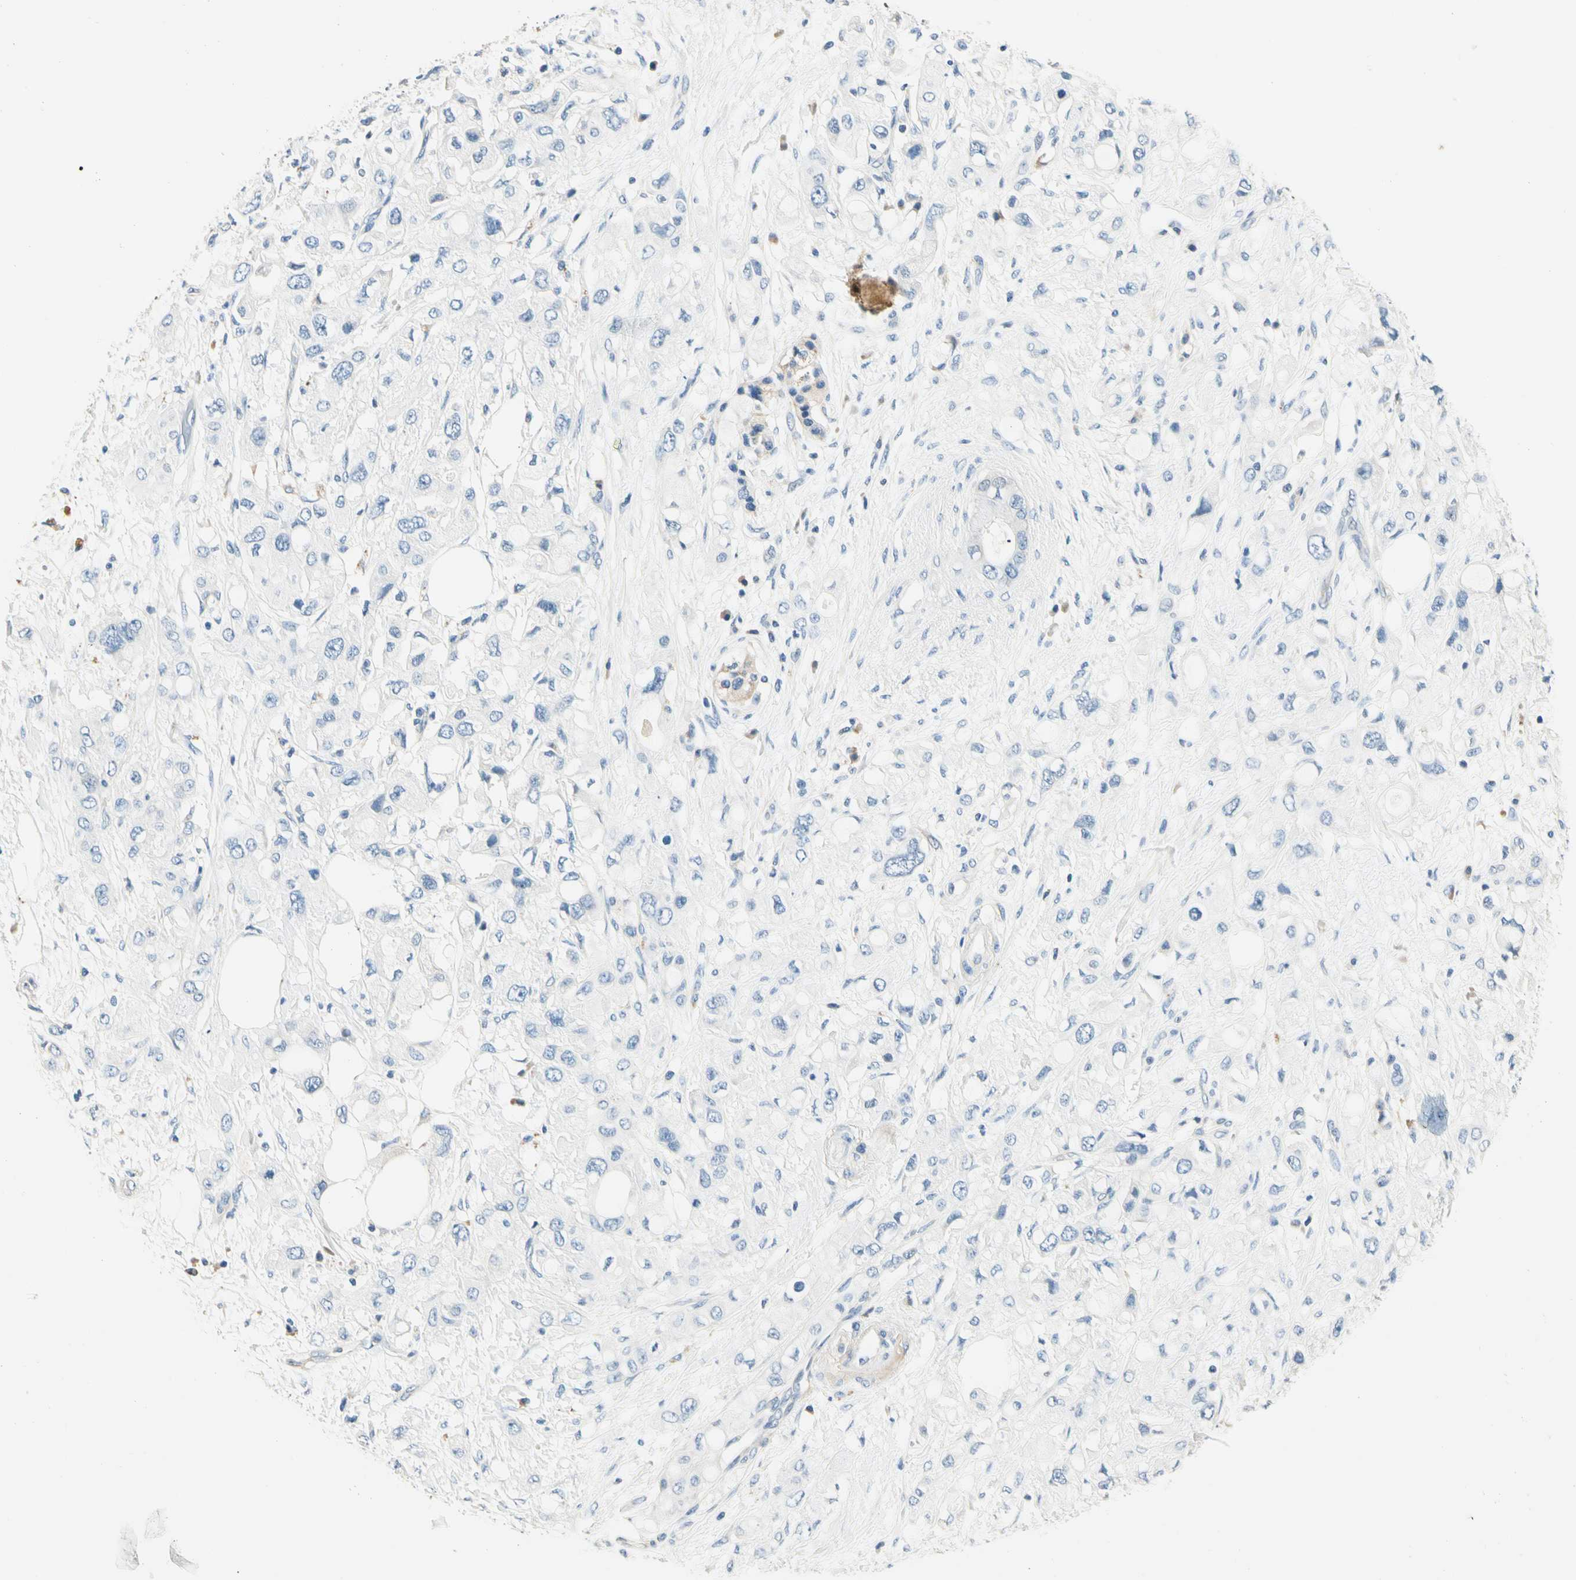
{"staining": {"intensity": "negative", "quantity": "none", "location": "none"}, "tissue": "pancreatic cancer", "cell_type": "Tumor cells", "image_type": "cancer", "snomed": [{"axis": "morphology", "description": "Adenocarcinoma, NOS"}, {"axis": "topography", "description": "Pancreas"}], "caption": "A photomicrograph of human pancreatic adenocarcinoma is negative for staining in tumor cells.", "gene": "TGFBR3", "patient": {"sex": "female", "age": 56}}